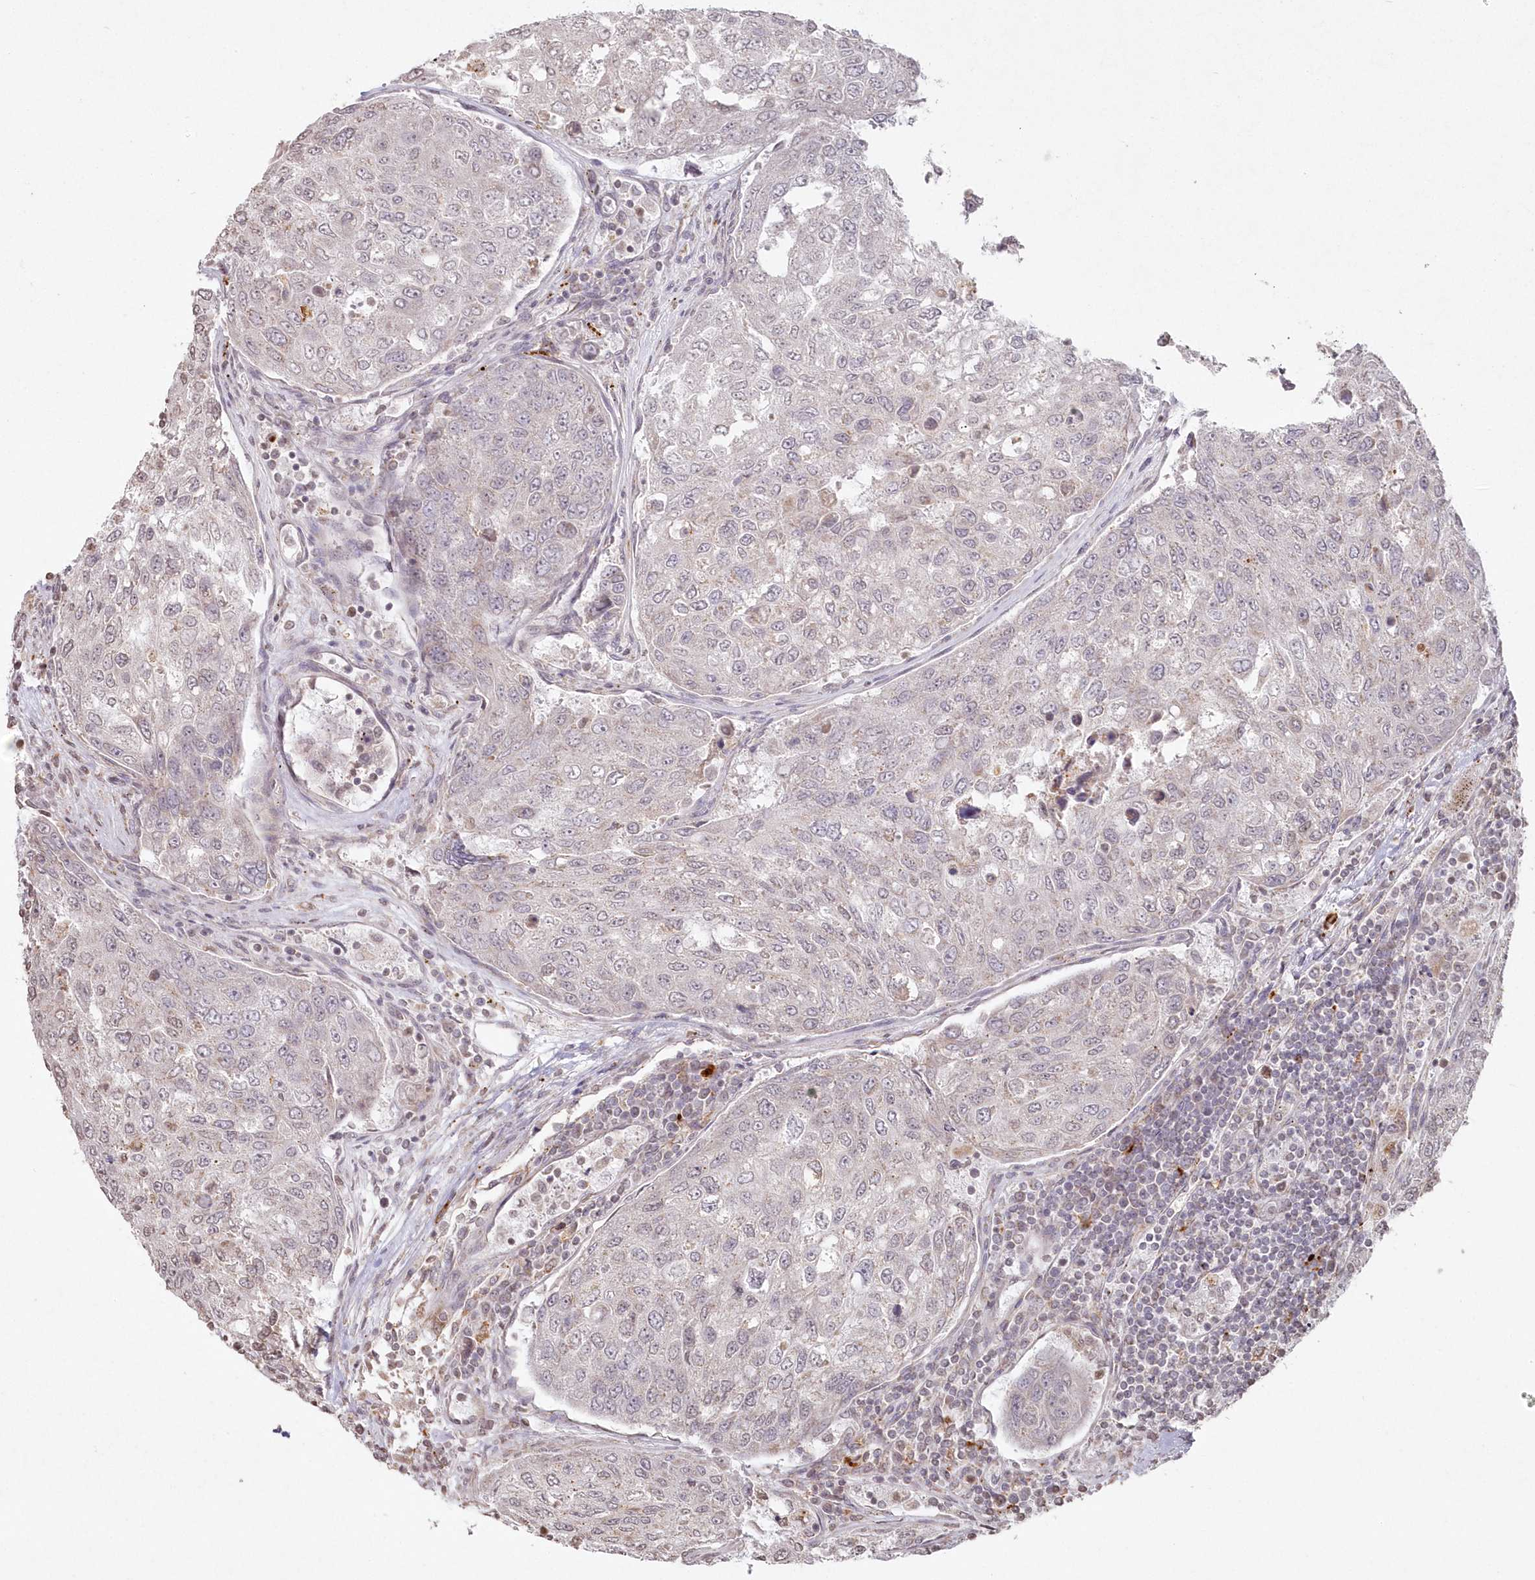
{"staining": {"intensity": "negative", "quantity": "none", "location": "none"}, "tissue": "urothelial cancer", "cell_type": "Tumor cells", "image_type": "cancer", "snomed": [{"axis": "morphology", "description": "Urothelial carcinoma, High grade"}, {"axis": "topography", "description": "Lymph node"}, {"axis": "topography", "description": "Urinary bladder"}], "caption": "Protein analysis of urothelial carcinoma (high-grade) reveals no significant expression in tumor cells.", "gene": "ARSB", "patient": {"sex": "male", "age": 51}}